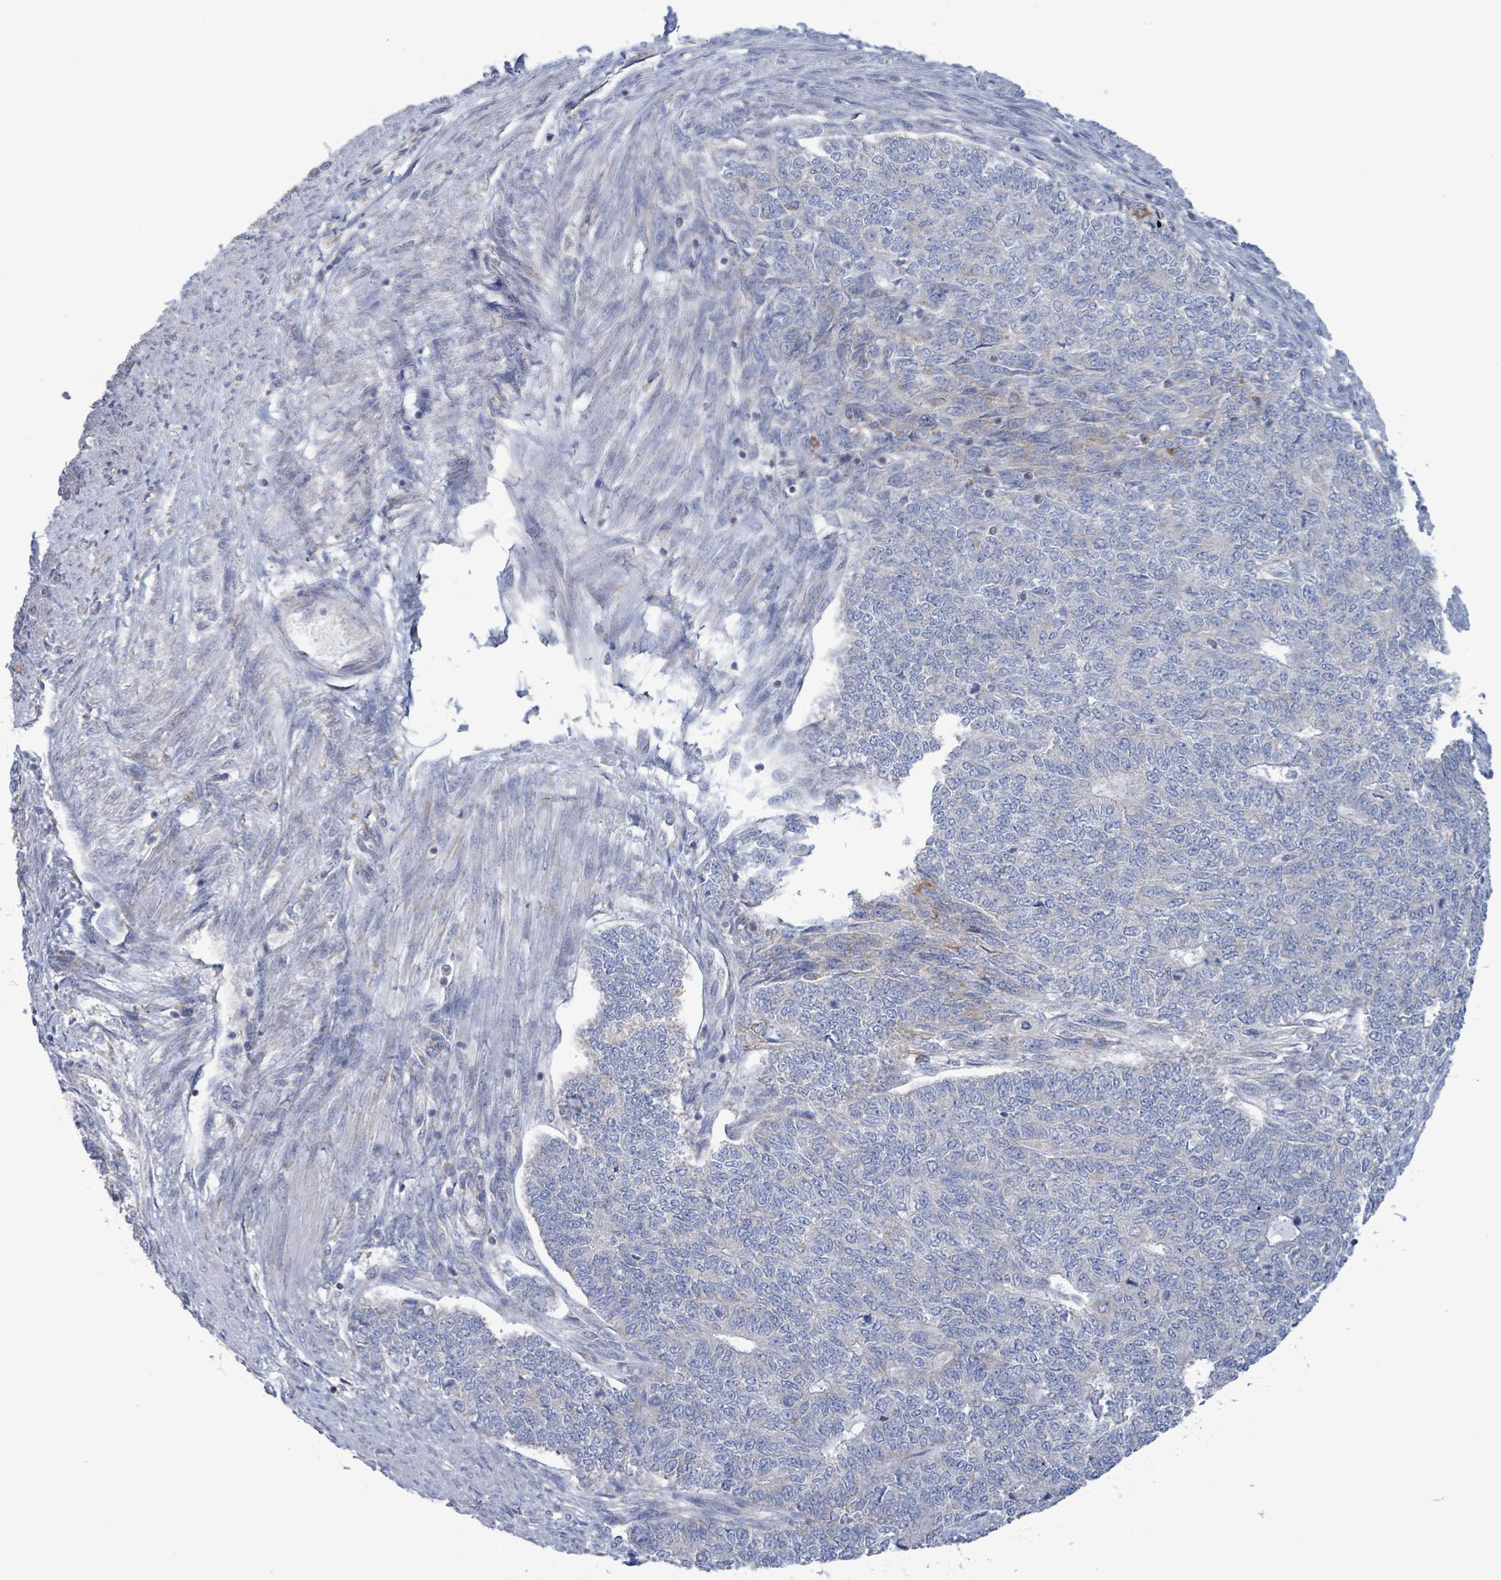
{"staining": {"intensity": "negative", "quantity": "none", "location": "none"}, "tissue": "endometrial cancer", "cell_type": "Tumor cells", "image_type": "cancer", "snomed": [{"axis": "morphology", "description": "Adenocarcinoma, NOS"}, {"axis": "topography", "description": "Endometrium"}], "caption": "DAB (3,3'-diaminobenzidine) immunohistochemical staining of endometrial adenocarcinoma reveals no significant positivity in tumor cells.", "gene": "AKR1C4", "patient": {"sex": "female", "age": 32}}